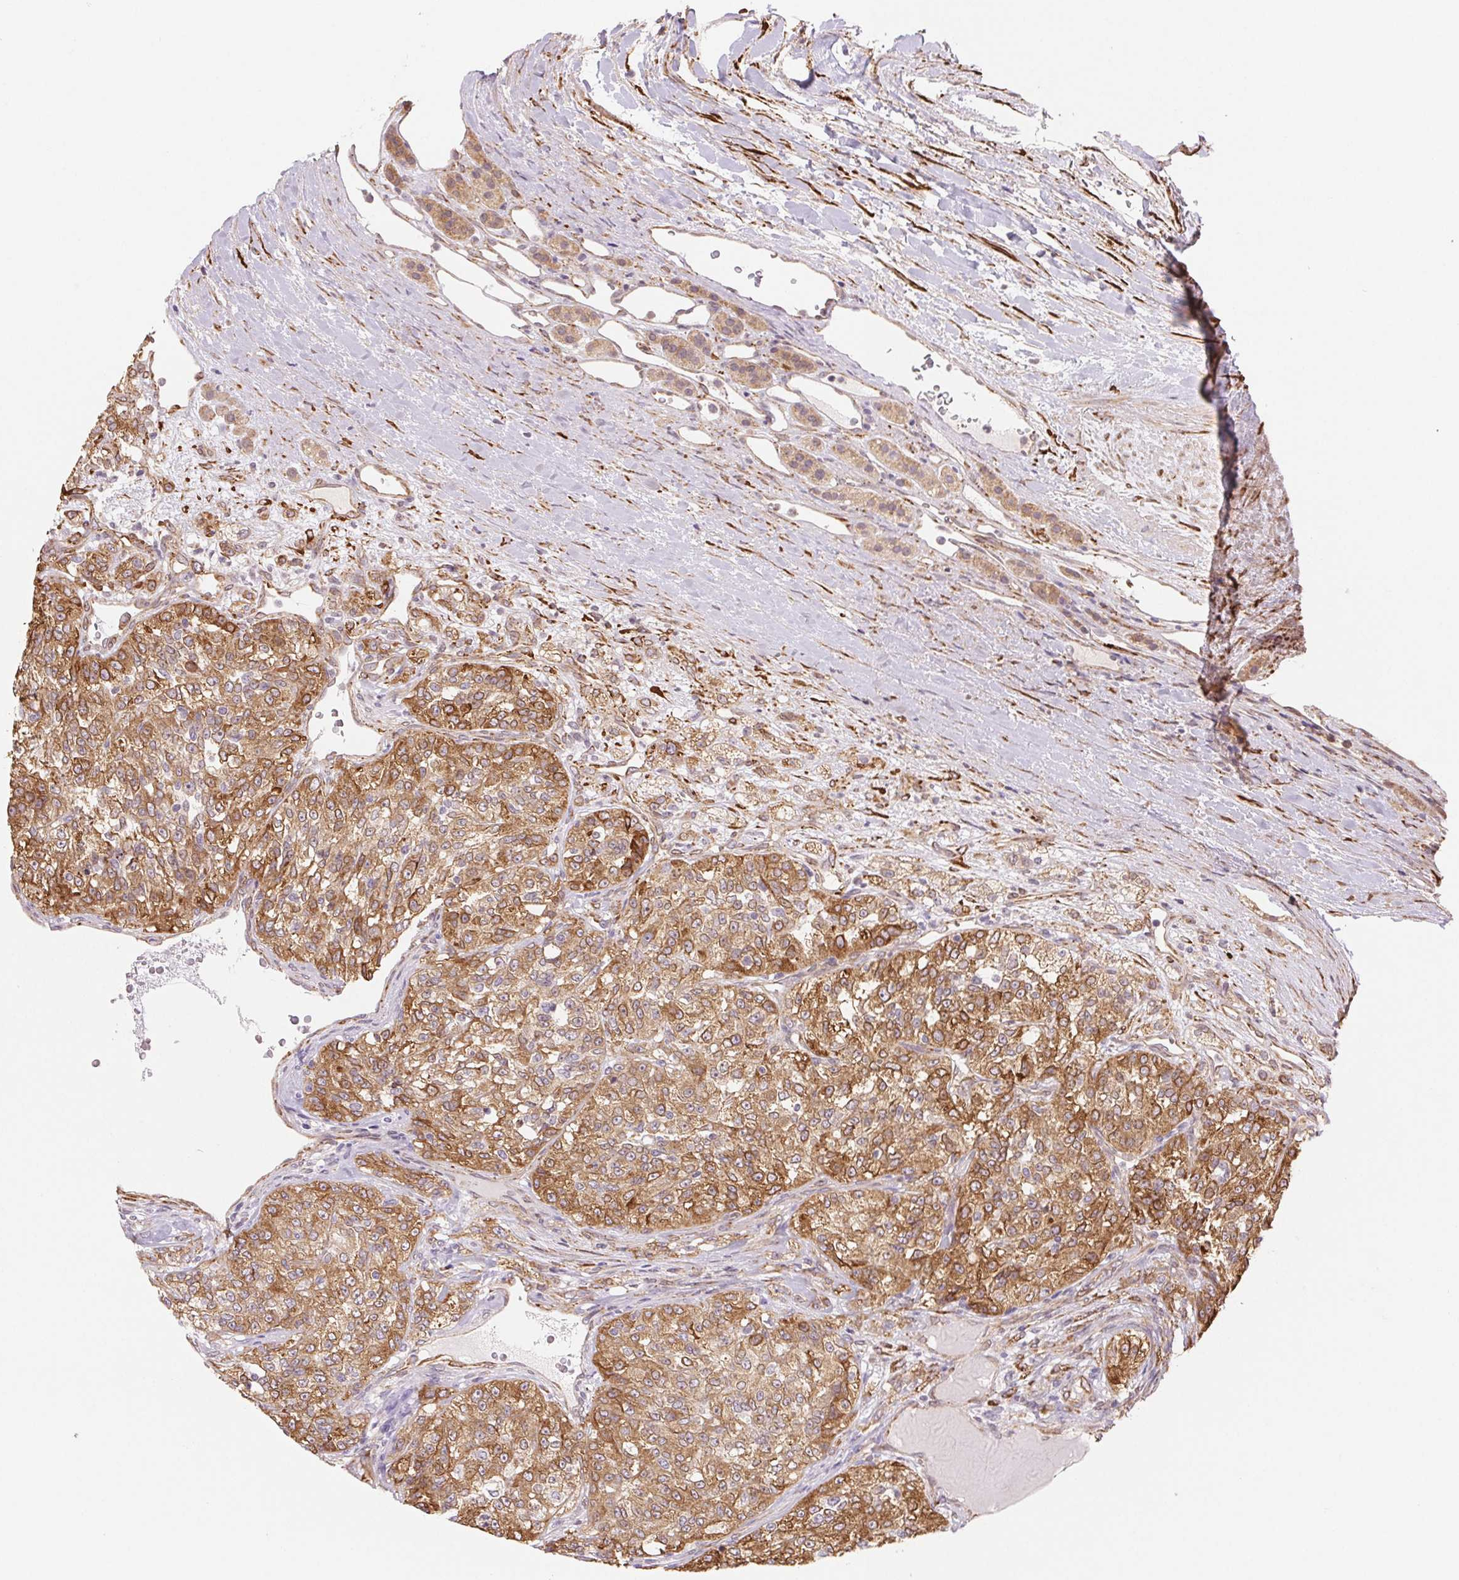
{"staining": {"intensity": "moderate", "quantity": ">75%", "location": "cytoplasmic/membranous"}, "tissue": "renal cancer", "cell_type": "Tumor cells", "image_type": "cancer", "snomed": [{"axis": "morphology", "description": "Adenocarcinoma, NOS"}, {"axis": "topography", "description": "Kidney"}], "caption": "This histopathology image displays immunohistochemistry staining of renal cancer (adenocarcinoma), with medium moderate cytoplasmic/membranous positivity in approximately >75% of tumor cells.", "gene": "FKBP10", "patient": {"sex": "female", "age": 63}}